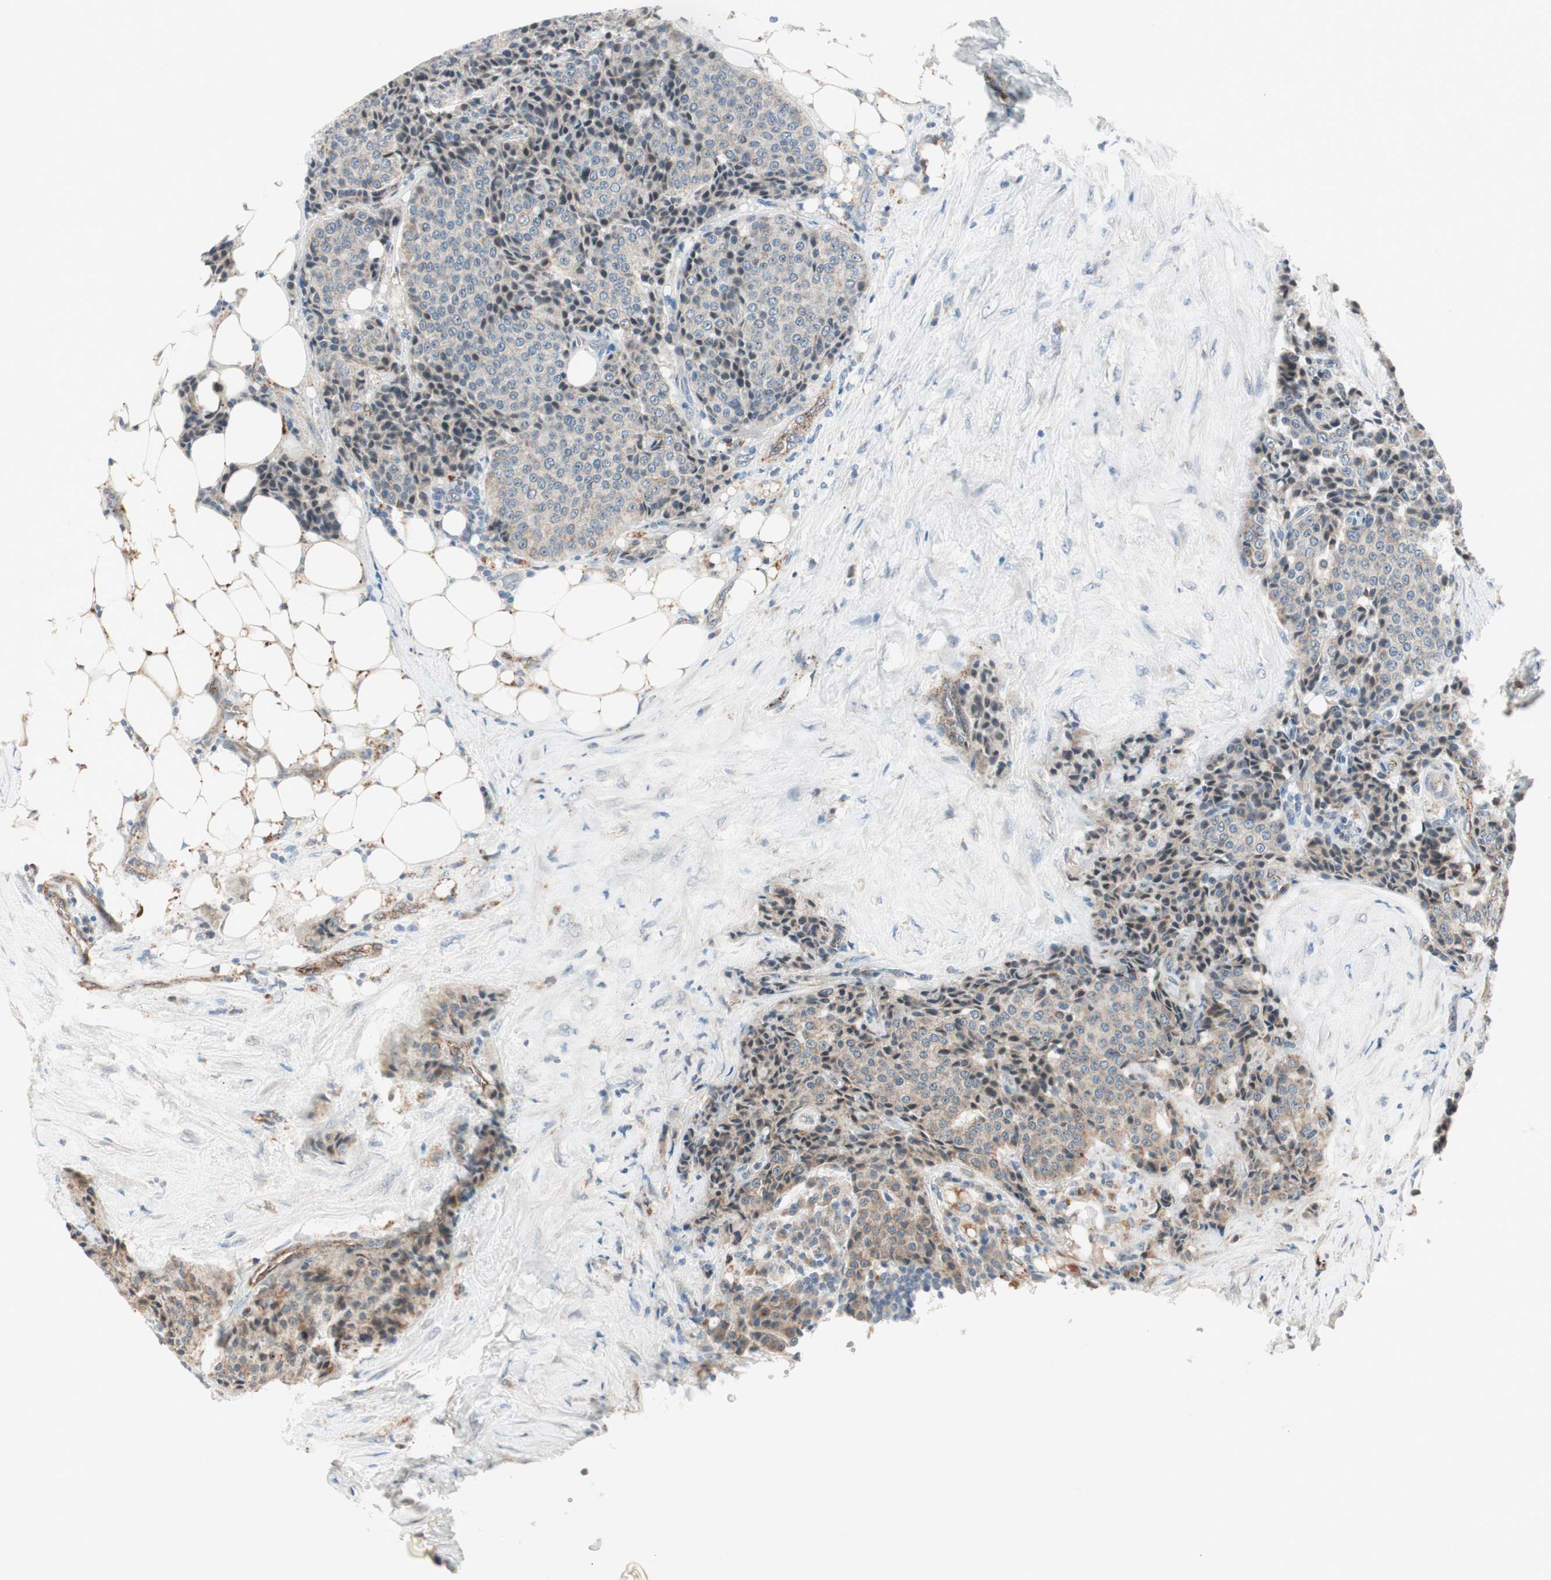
{"staining": {"intensity": "moderate", "quantity": "25%-75%", "location": "cytoplasmic/membranous"}, "tissue": "carcinoid", "cell_type": "Tumor cells", "image_type": "cancer", "snomed": [{"axis": "morphology", "description": "Carcinoid, malignant, NOS"}, {"axis": "topography", "description": "Colon"}], "caption": "Immunohistochemical staining of human malignant carcinoid exhibits moderate cytoplasmic/membranous protein staining in about 25%-75% of tumor cells.", "gene": "FGFR4", "patient": {"sex": "female", "age": 61}}